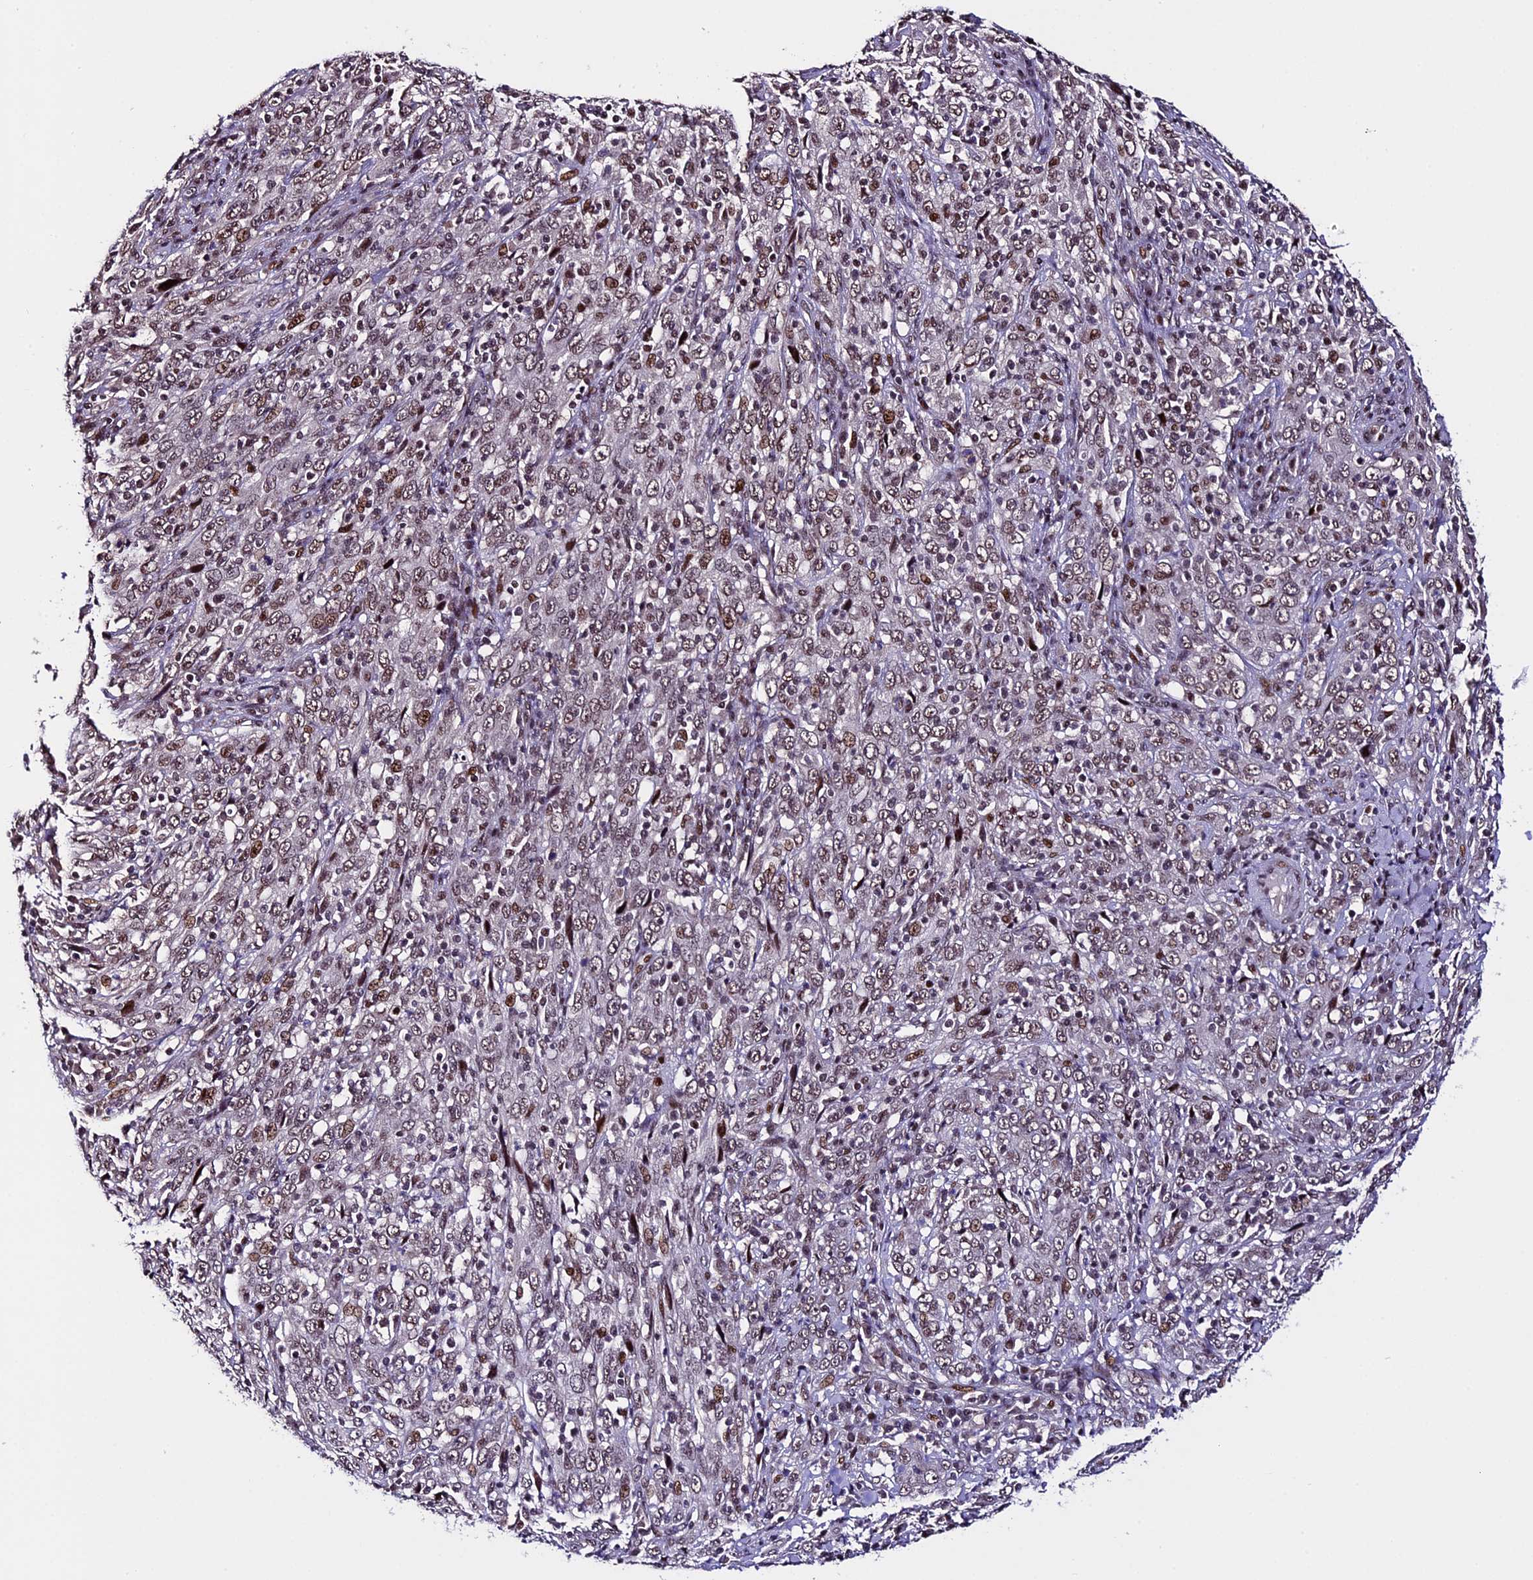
{"staining": {"intensity": "weak", "quantity": ">75%", "location": "nuclear"}, "tissue": "cervical cancer", "cell_type": "Tumor cells", "image_type": "cancer", "snomed": [{"axis": "morphology", "description": "Squamous cell carcinoma, NOS"}, {"axis": "topography", "description": "Cervix"}], "caption": "Cervical cancer (squamous cell carcinoma) tissue demonstrates weak nuclear positivity in approximately >75% of tumor cells", "gene": "TCP11L2", "patient": {"sex": "female", "age": 46}}